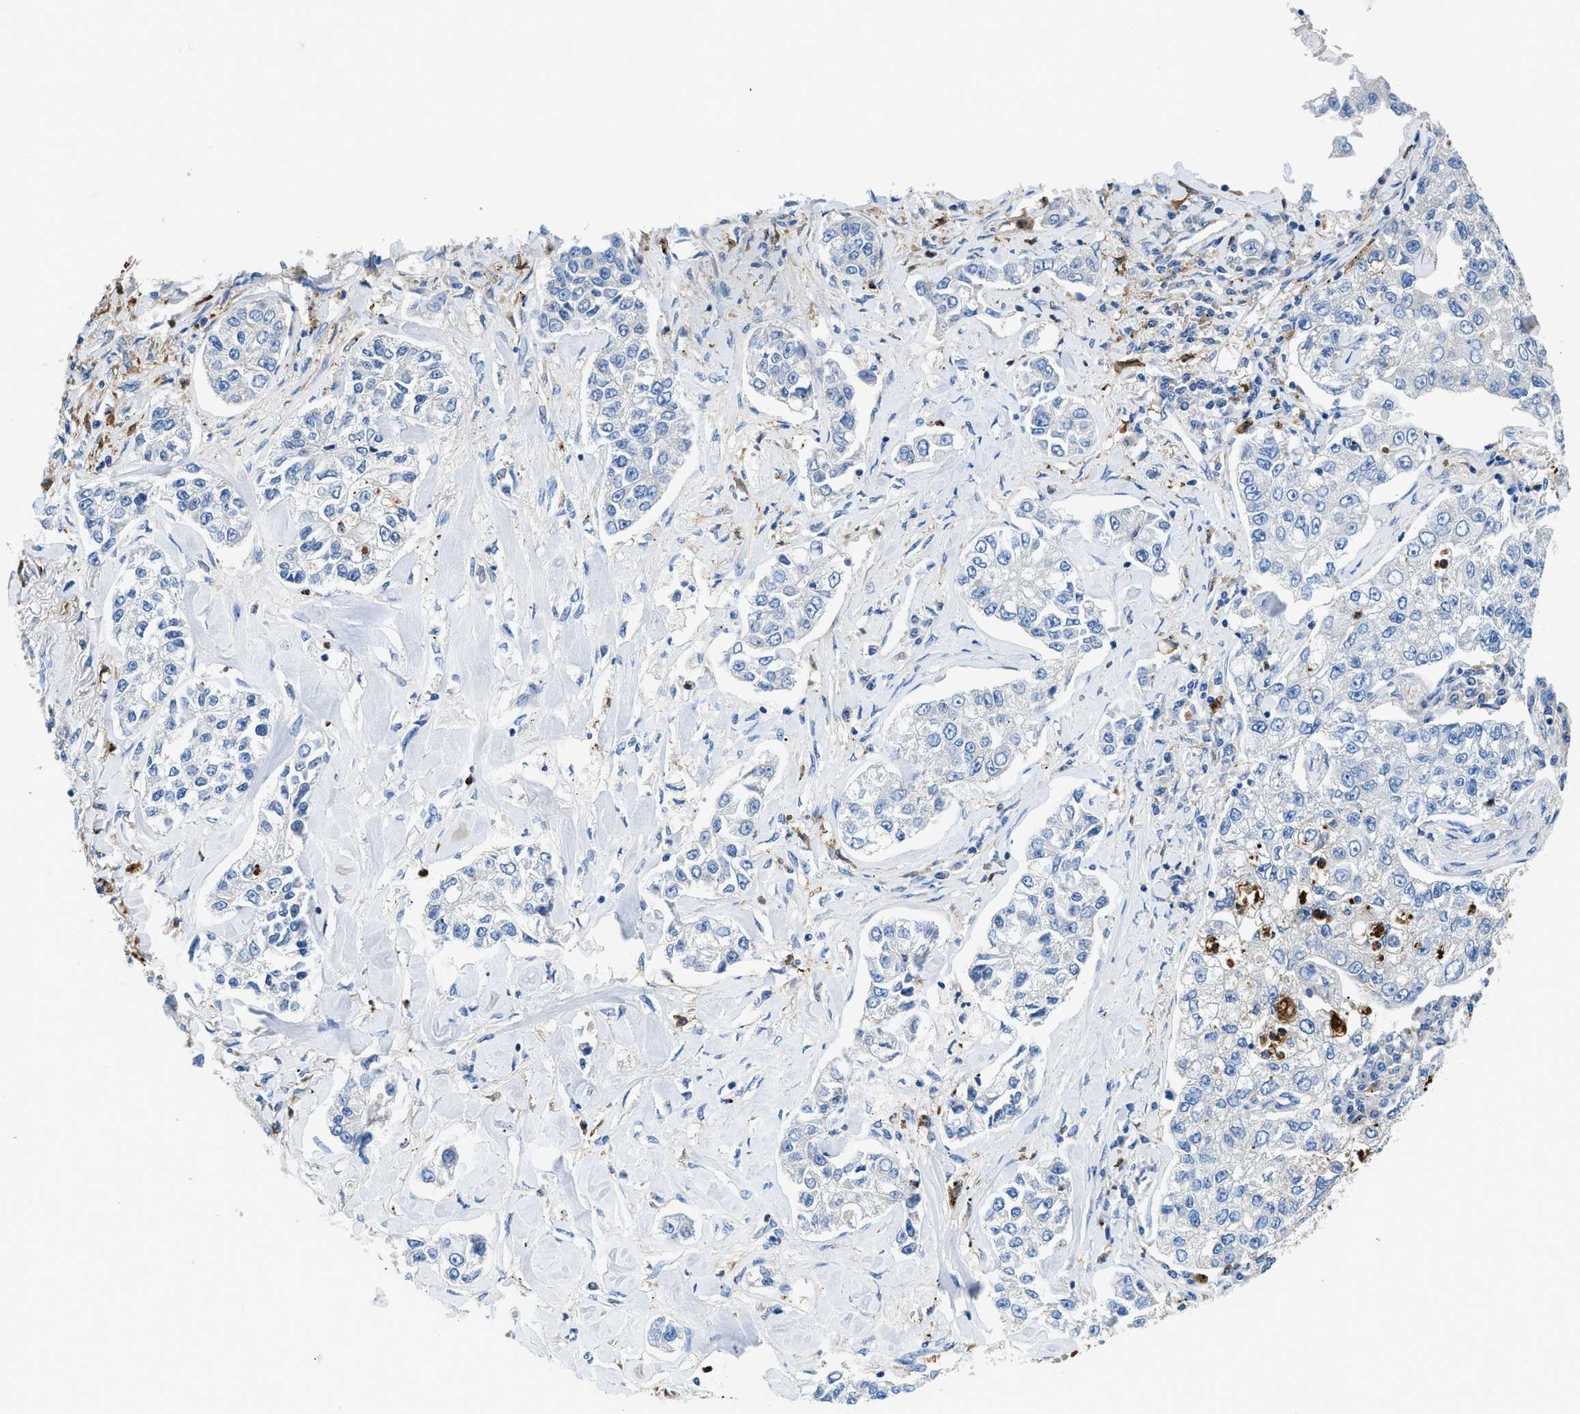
{"staining": {"intensity": "negative", "quantity": "none", "location": "none"}, "tissue": "lung cancer", "cell_type": "Tumor cells", "image_type": "cancer", "snomed": [{"axis": "morphology", "description": "Adenocarcinoma, NOS"}, {"axis": "topography", "description": "Lung"}], "caption": "This micrograph is of lung cancer stained with immunohistochemistry to label a protein in brown with the nuclei are counter-stained blue. There is no positivity in tumor cells.", "gene": "NEB", "patient": {"sex": "male", "age": 49}}